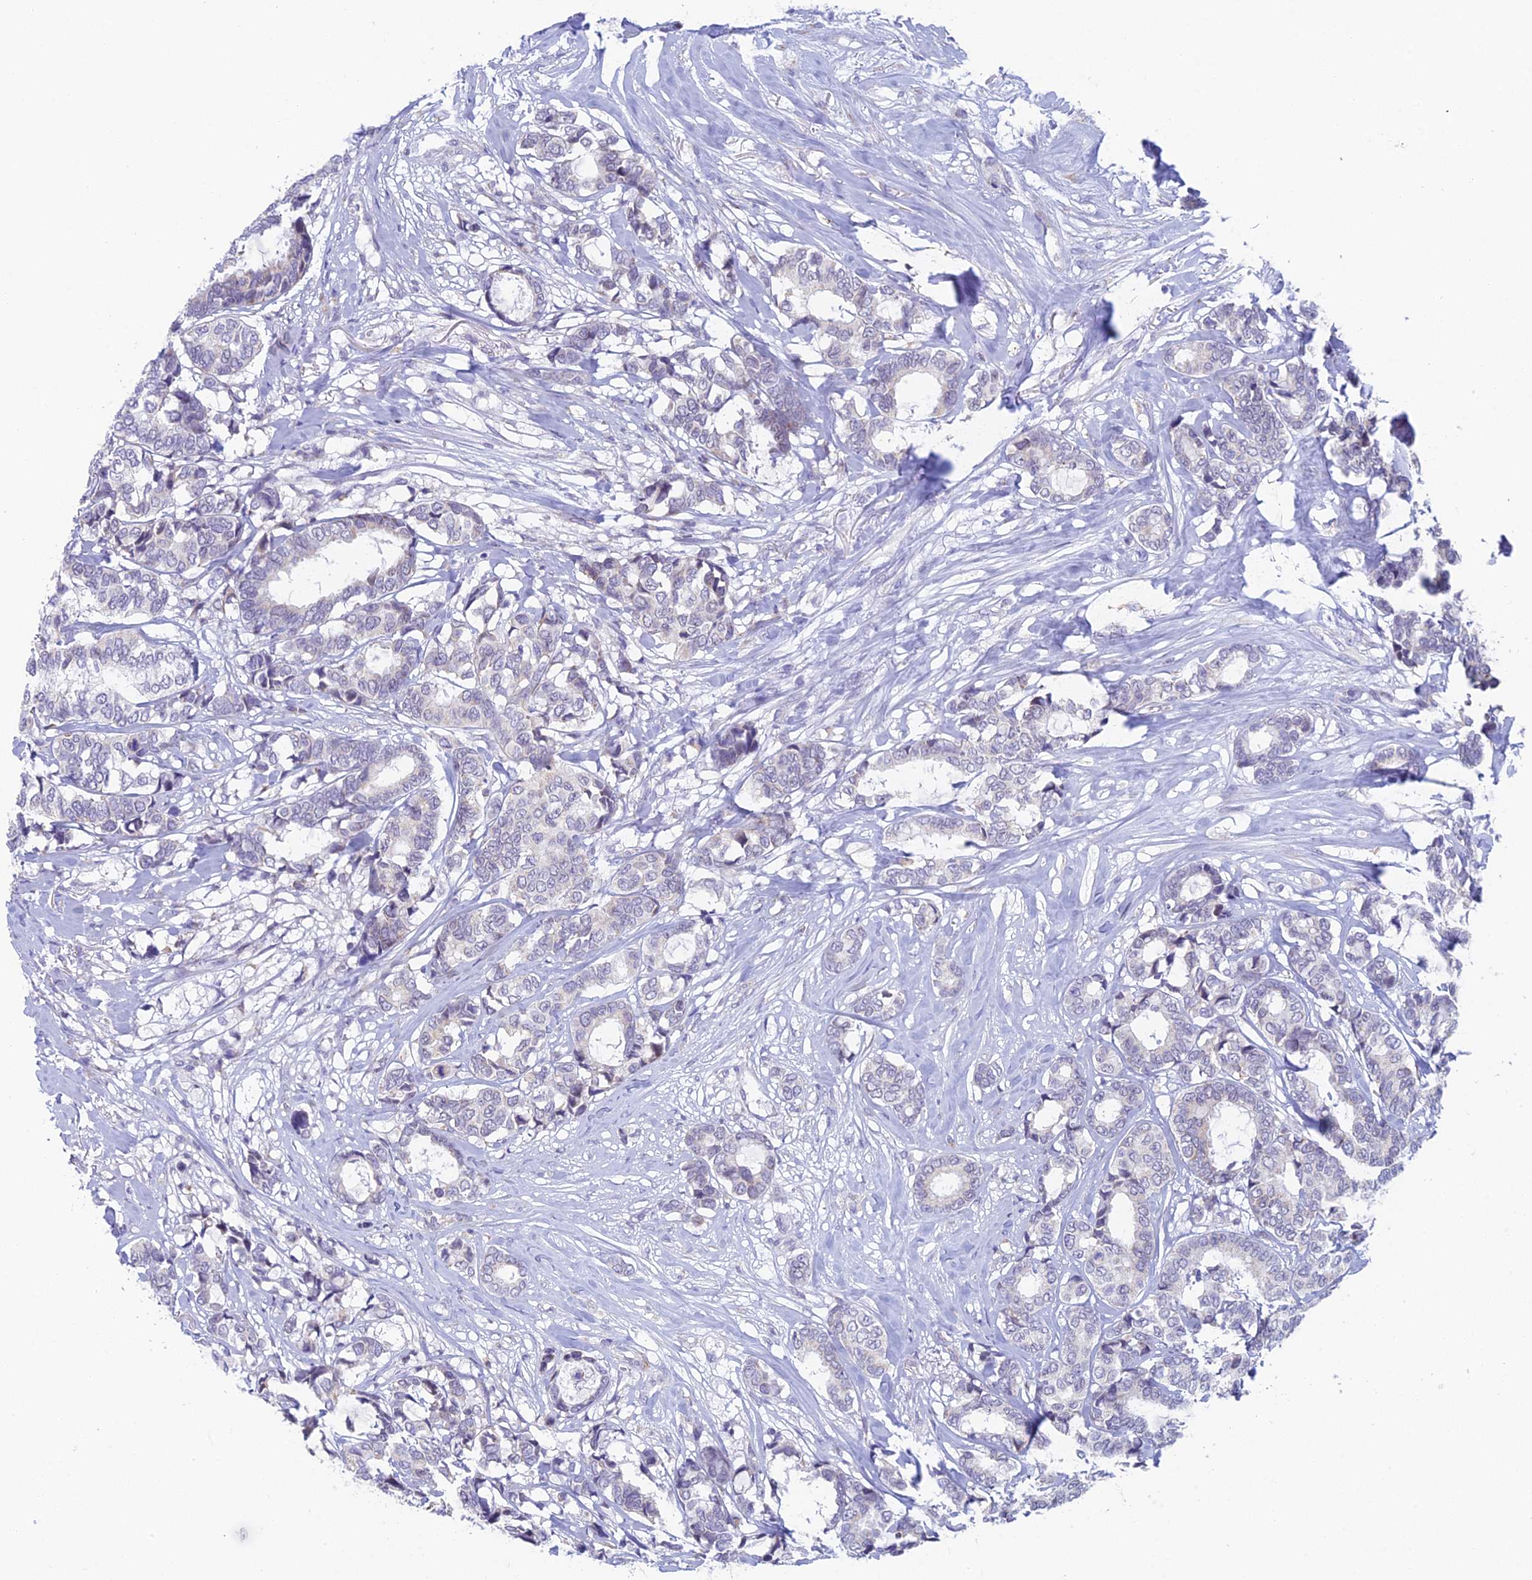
{"staining": {"intensity": "negative", "quantity": "none", "location": "none"}, "tissue": "breast cancer", "cell_type": "Tumor cells", "image_type": "cancer", "snomed": [{"axis": "morphology", "description": "Duct carcinoma"}, {"axis": "topography", "description": "Breast"}], "caption": "There is no significant expression in tumor cells of breast cancer.", "gene": "REXO5", "patient": {"sex": "female", "age": 87}}